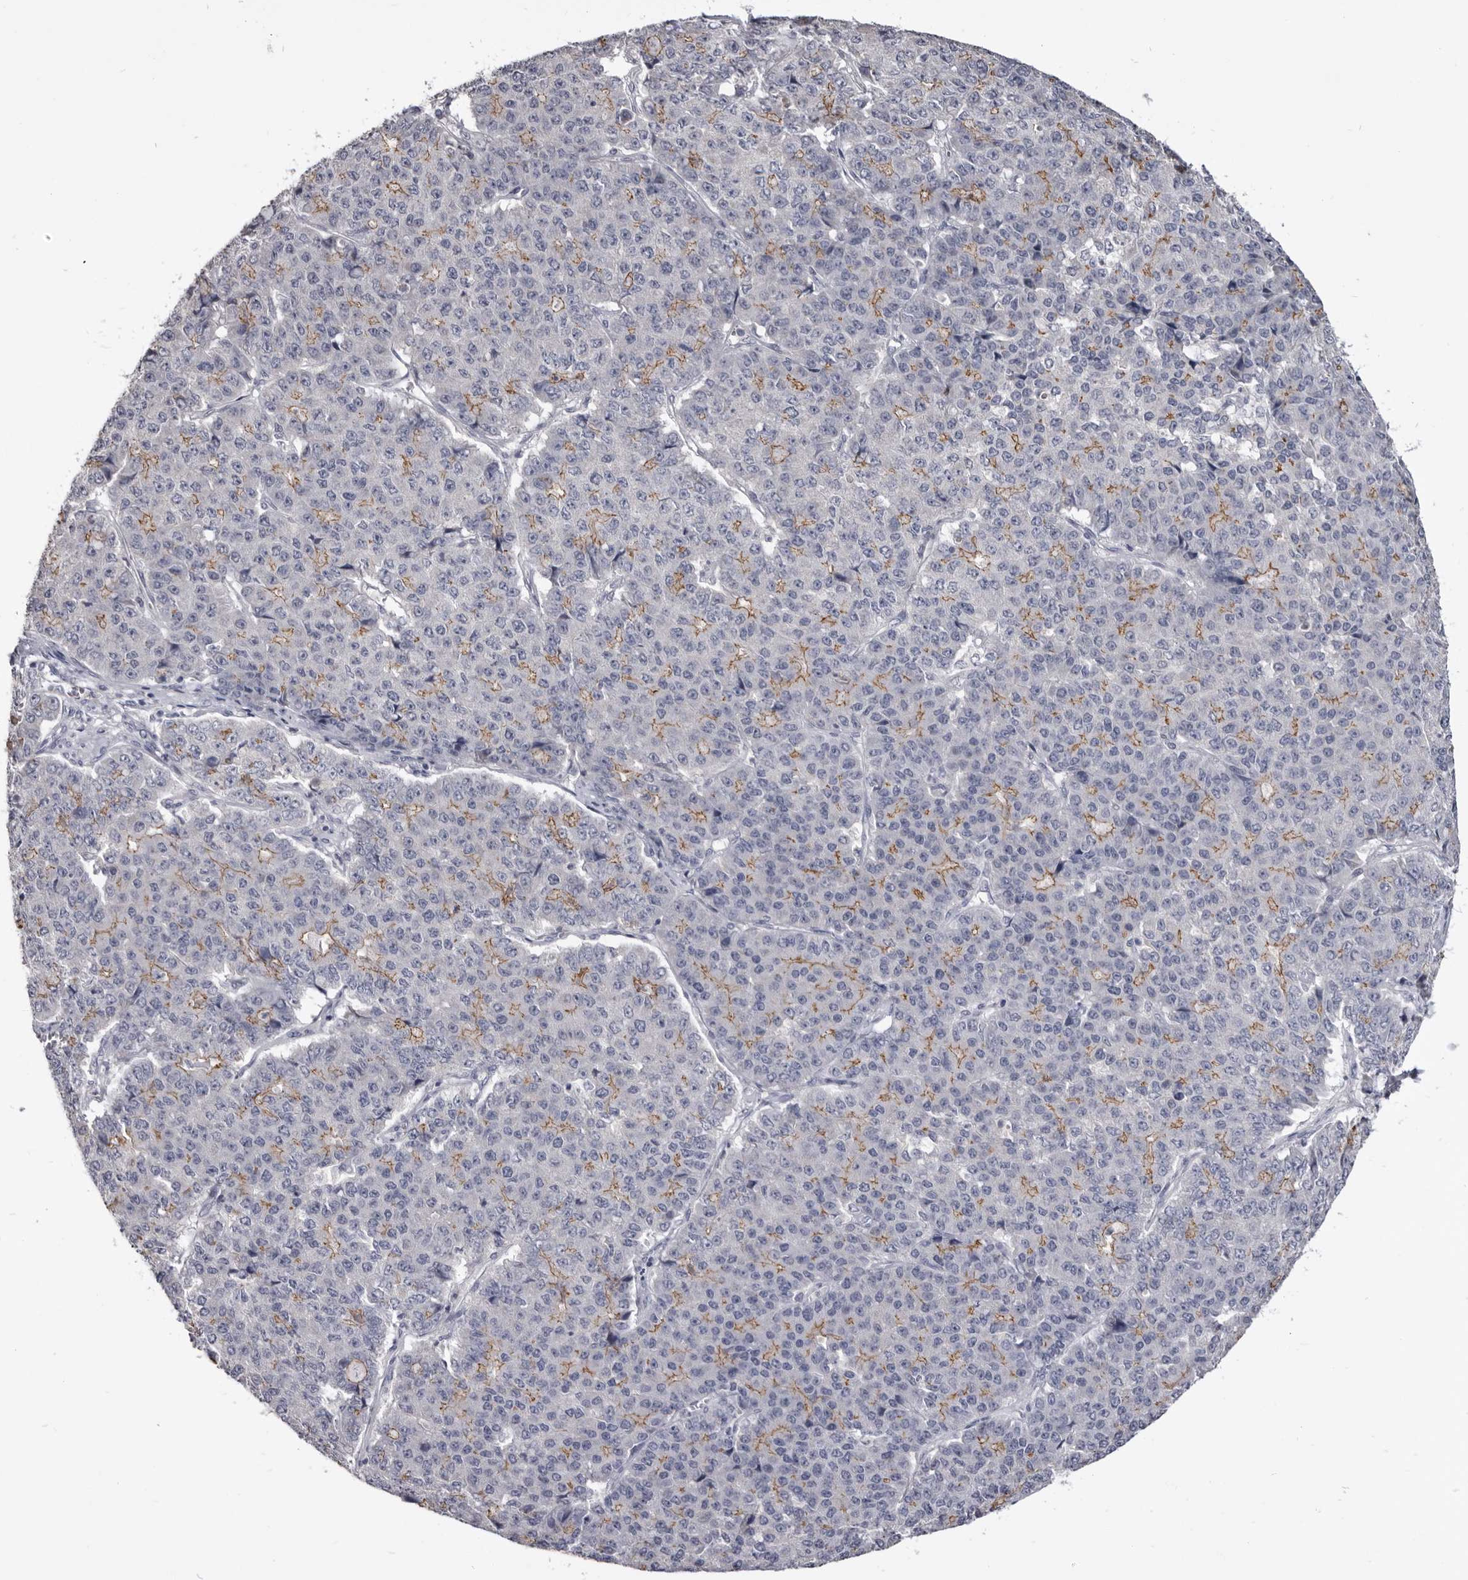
{"staining": {"intensity": "moderate", "quantity": "25%-75%", "location": "cytoplasmic/membranous"}, "tissue": "pancreatic cancer", "cell_type": "Tumor cells", "image_type": "cancer", "snomed": [{"axis": "morphology", "description": "Adenocarcinoma, NOS"}, {"axis": "topography", "description": "Pancreas"}], "caption": "Moderate cytoplasmic/membranous protein expression is seen in approximately 25%-75% of tumor cells in pancreatic cancer (adenocarcinoma). (Brightfield microscopy of DAB IHC at high magnification).", "gene": "CGN", "patient": {"sex": "male", "age": 50}}